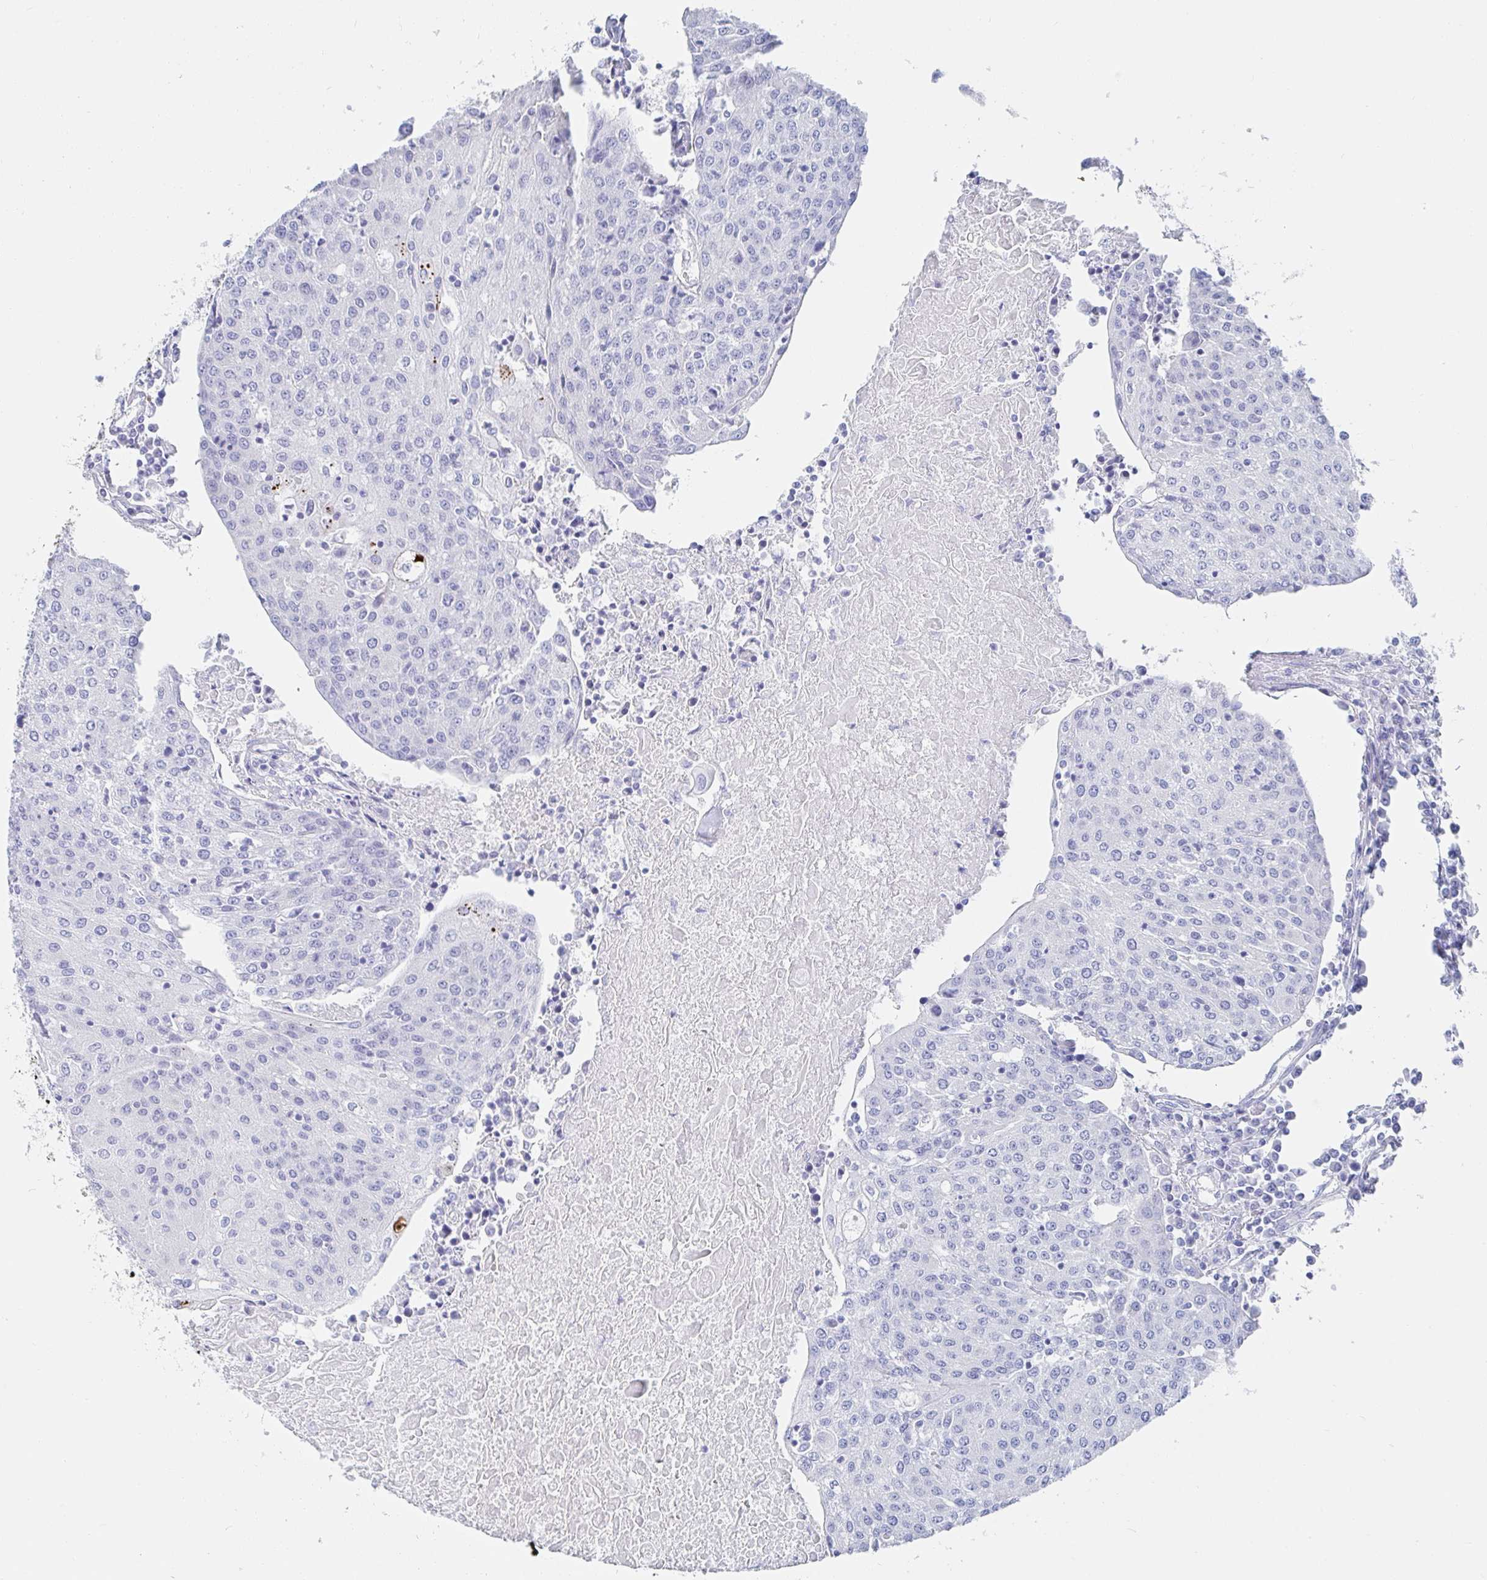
{"staining": {"intensity": "negative", "quantity": "none", "location": "none"}, "tissue": "urothelial cancer", "cell_type": "Tumor cells", "image_type": "cancer", "snomed": [{"axis": "morphology", "description": "Urothelial carcinoma, High grade"}, {"axis": "topography", "description": "Urinary bladder"}], "caption": "Immunohistochemical staining of human urothelial cancer exhibits no significant expression in tumor cells.", "gene": "PACSIN1", "patient": {"sex": "female", "age": 85}}